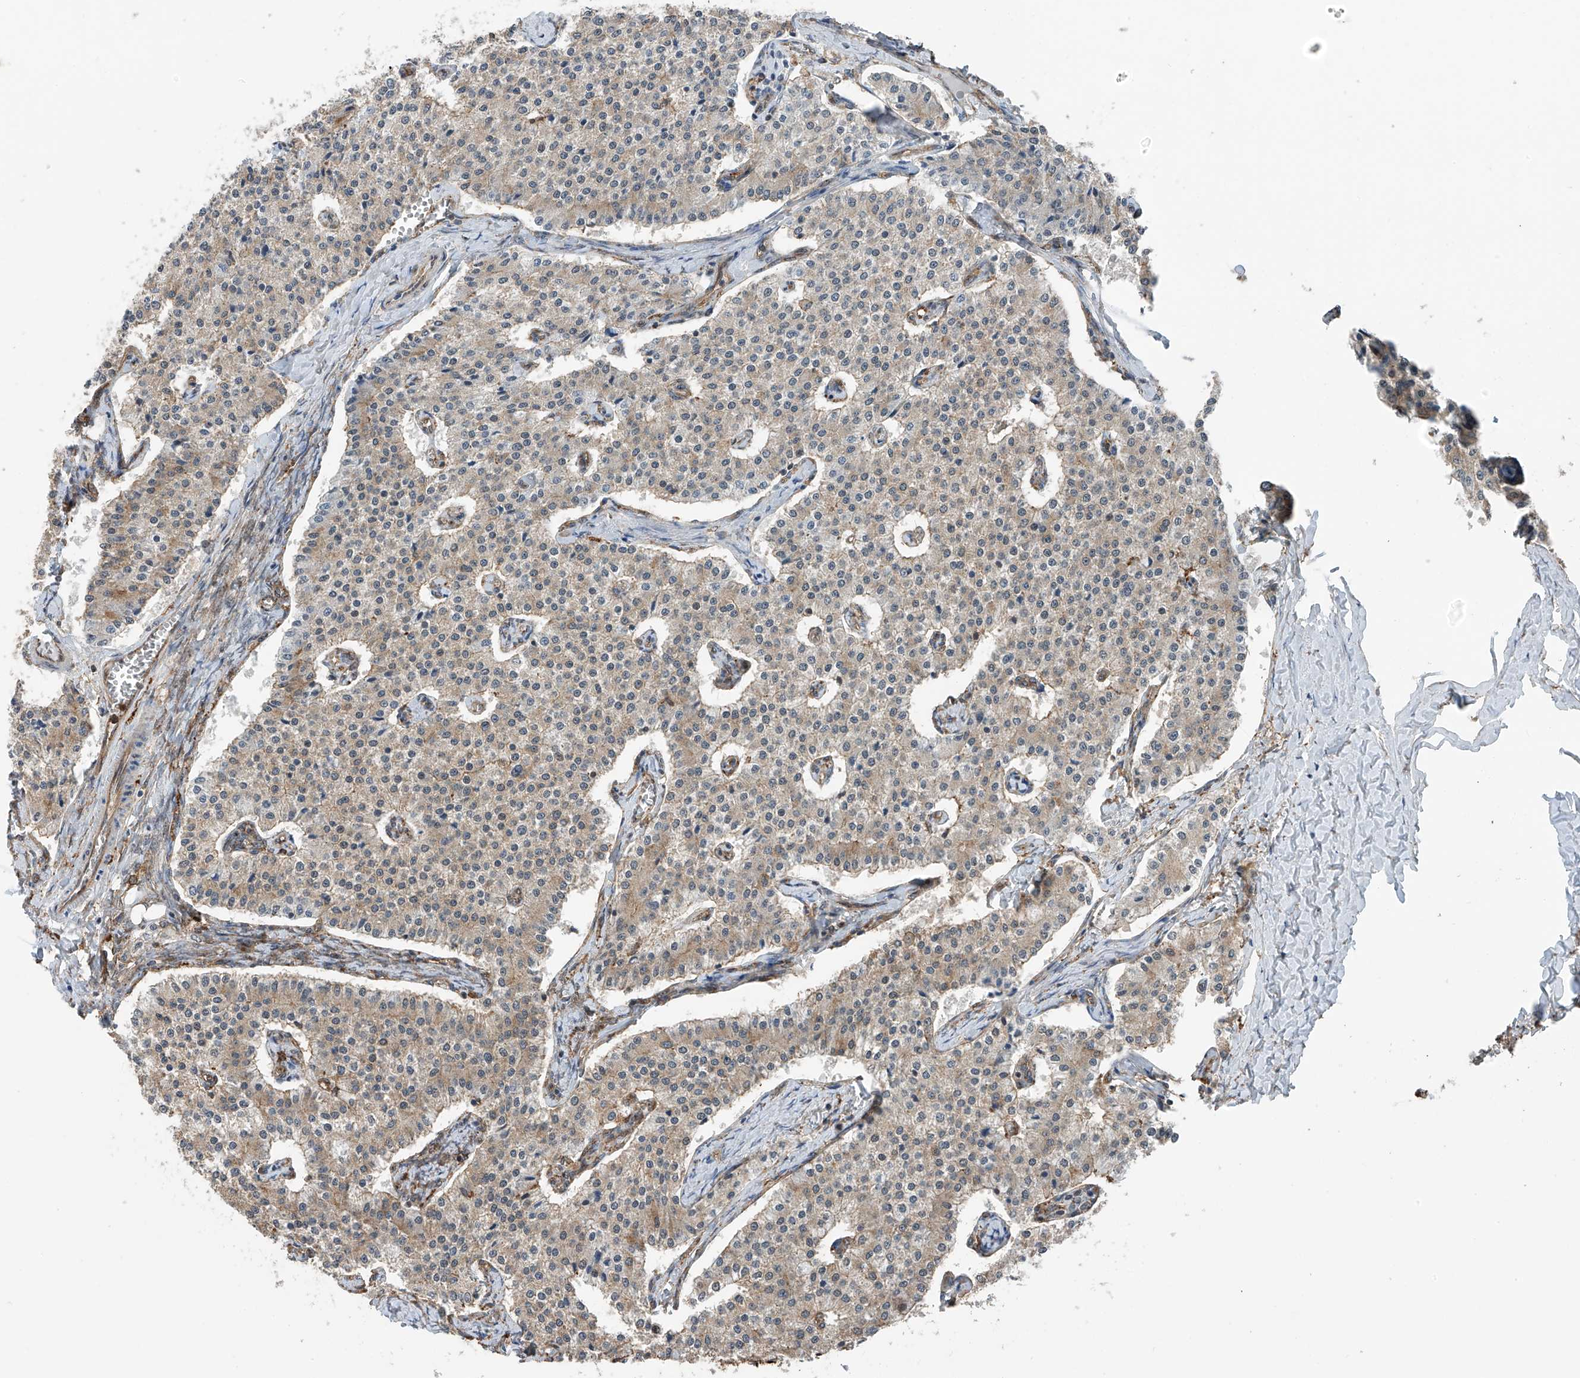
{"staining": {"intensity": "weak", "quantity": "<25%", "location": "cytoplasmic/membranous"}, "tissue": "carcinoid", "cell_type": "Tumor cells", "image_type": "cancer", "snomed": [{"axis": "morphology", "description": "Carcinoid, malignant, NOS"}, {"axis": "topography", "description": "Colon"}], "caption": "Tumor cells show no significant staining in carcinoid.", "gene": "ZNF189", "patient": {"sex": "female", "age": 52}}